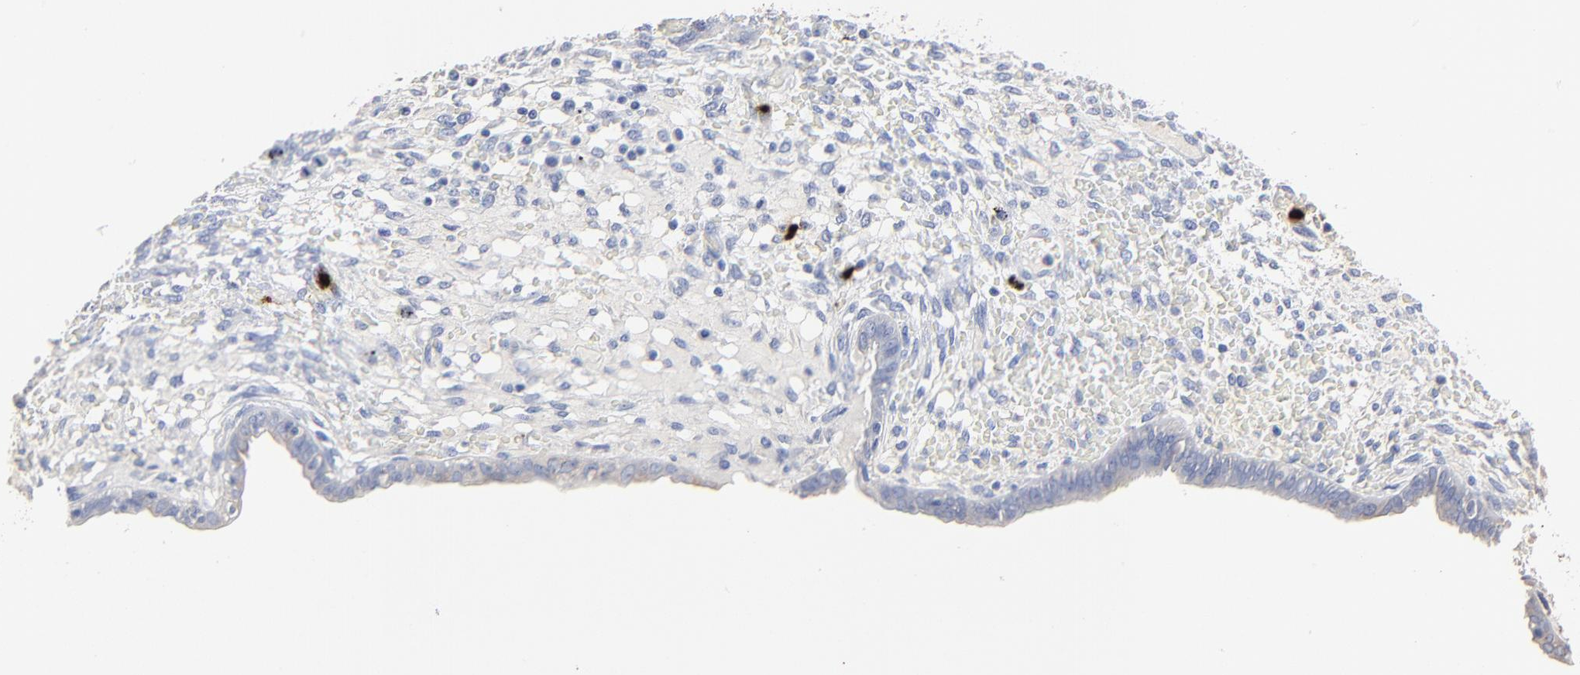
{"staining": {"intensity": "negative", "quantity": "none", "location": "none"}, "tissue": "endometrium", "cell_type": "Cells in endometrial stroma", "image_type": "normal", "snomed": [{"axis": "morphology", "description": "Normal tissue, NOS"}, {"axis": "topography", "description": "Endometrium"}], "caption": "Cells in endometrial stroma are negative for brown protein staining in benign endometrium. (DAB (3,3'-diaminobenzidine) IHC visualized using brightfield microscopy, high magnification).", "gene": "LCN2", "patient": {"sex": "female", "age": 42}}